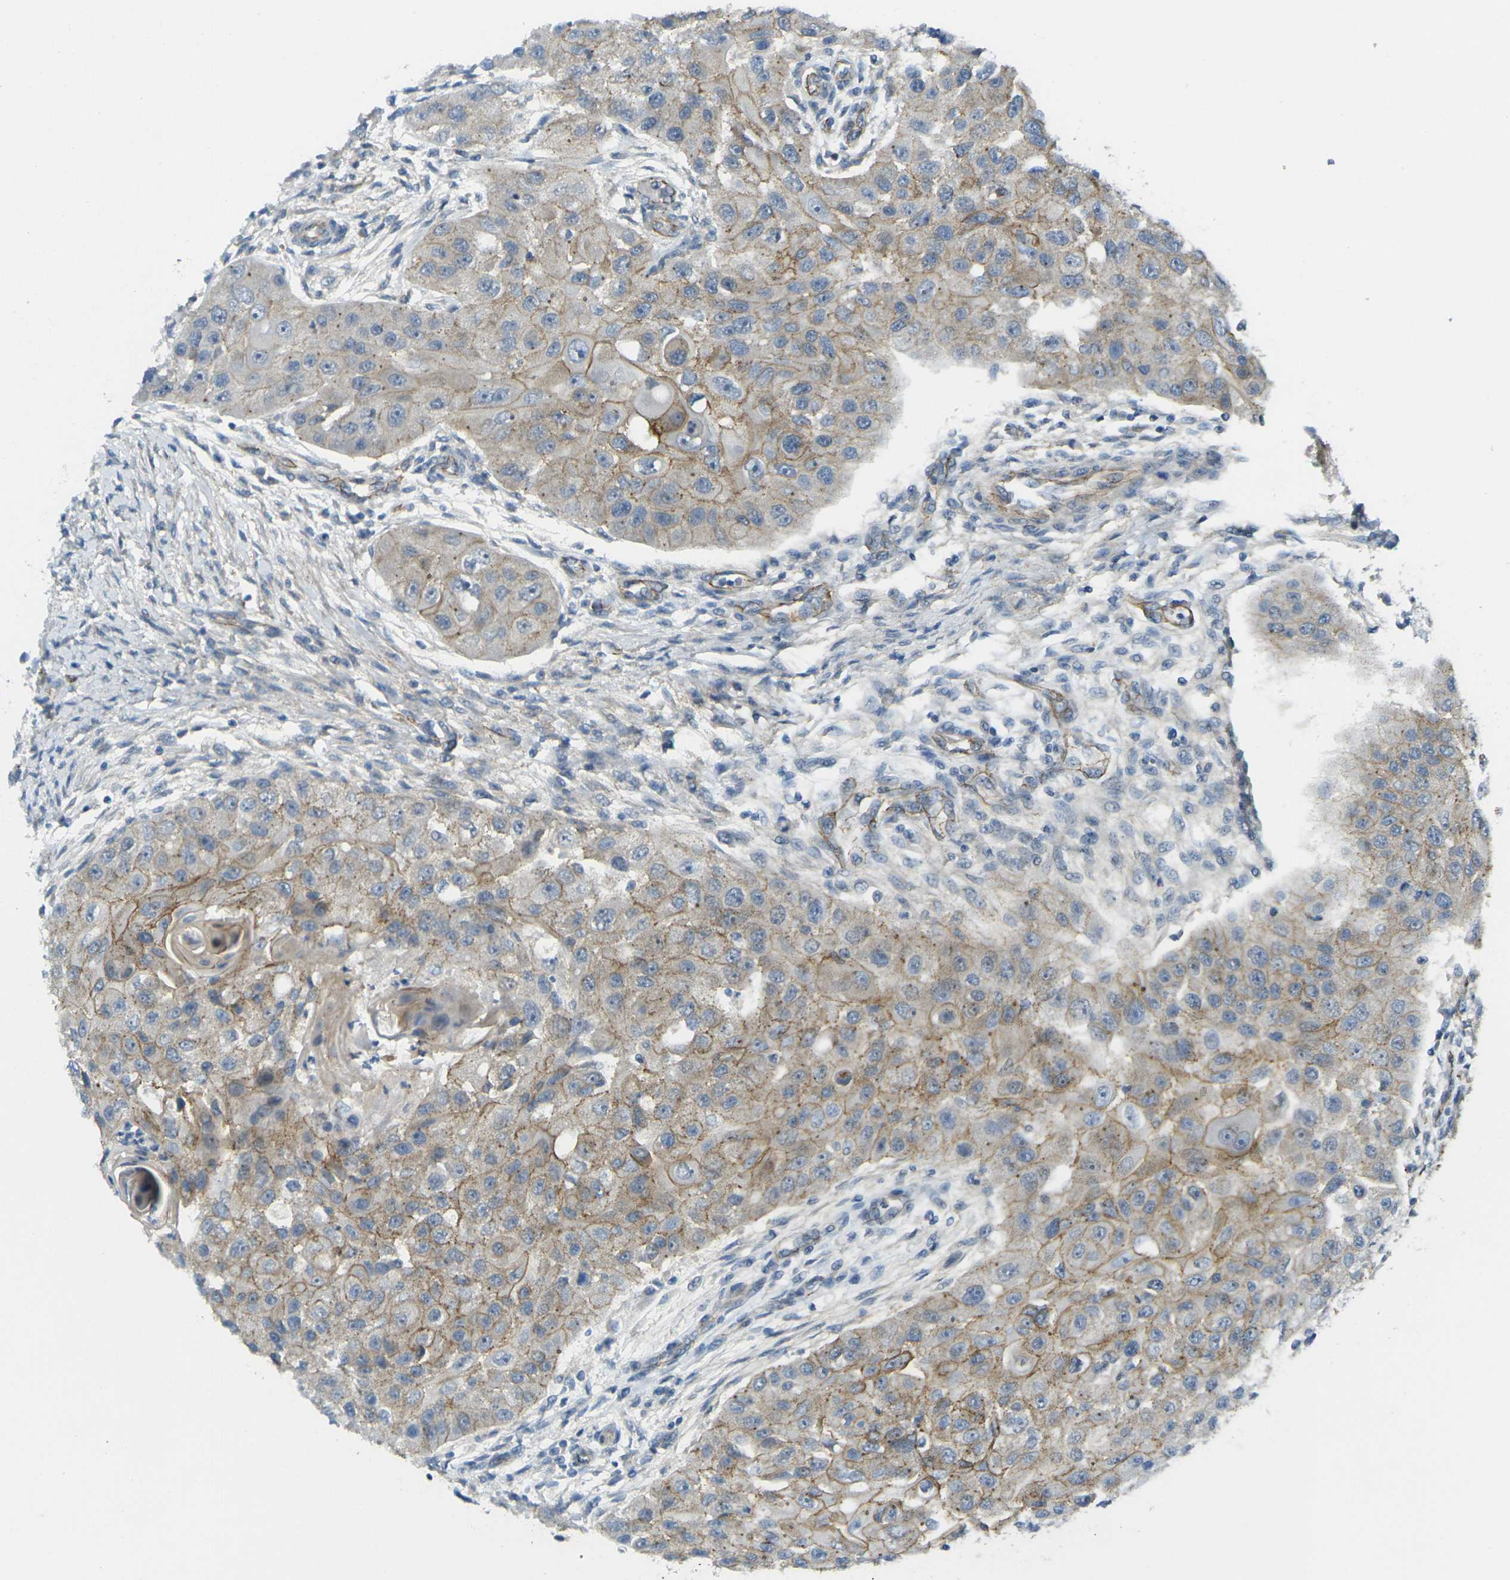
{"staining": {"intensity": "weak", "quantity": ">75%", "location": "cytoplasmic/membranous"}, "tissue": "head and neck cancer", "cell_type": "Tumor cells", "image_type": "cancer", "snomed": [{"axis": "morphology", "description": "Normal tissue, NOS"}, {"axis": "morphology", "description": "Squamous cell carcinoma, NOS"}, {"axis": "topography", "description": "Skeletal muscle"}, {"axis": "topography", "description": "Head-Neck"}], "caption": "High-magnification brightfield microscopy of head and neck cancer stained with DAB (brown) and counterstained with hematoxylin (blue). tumor cells exhibit weak cytoplasmic/membranous staining is identified in about>75% of cells.", "gene": "RHBDD1", "patient": {"sex": "male", "age": 51}}